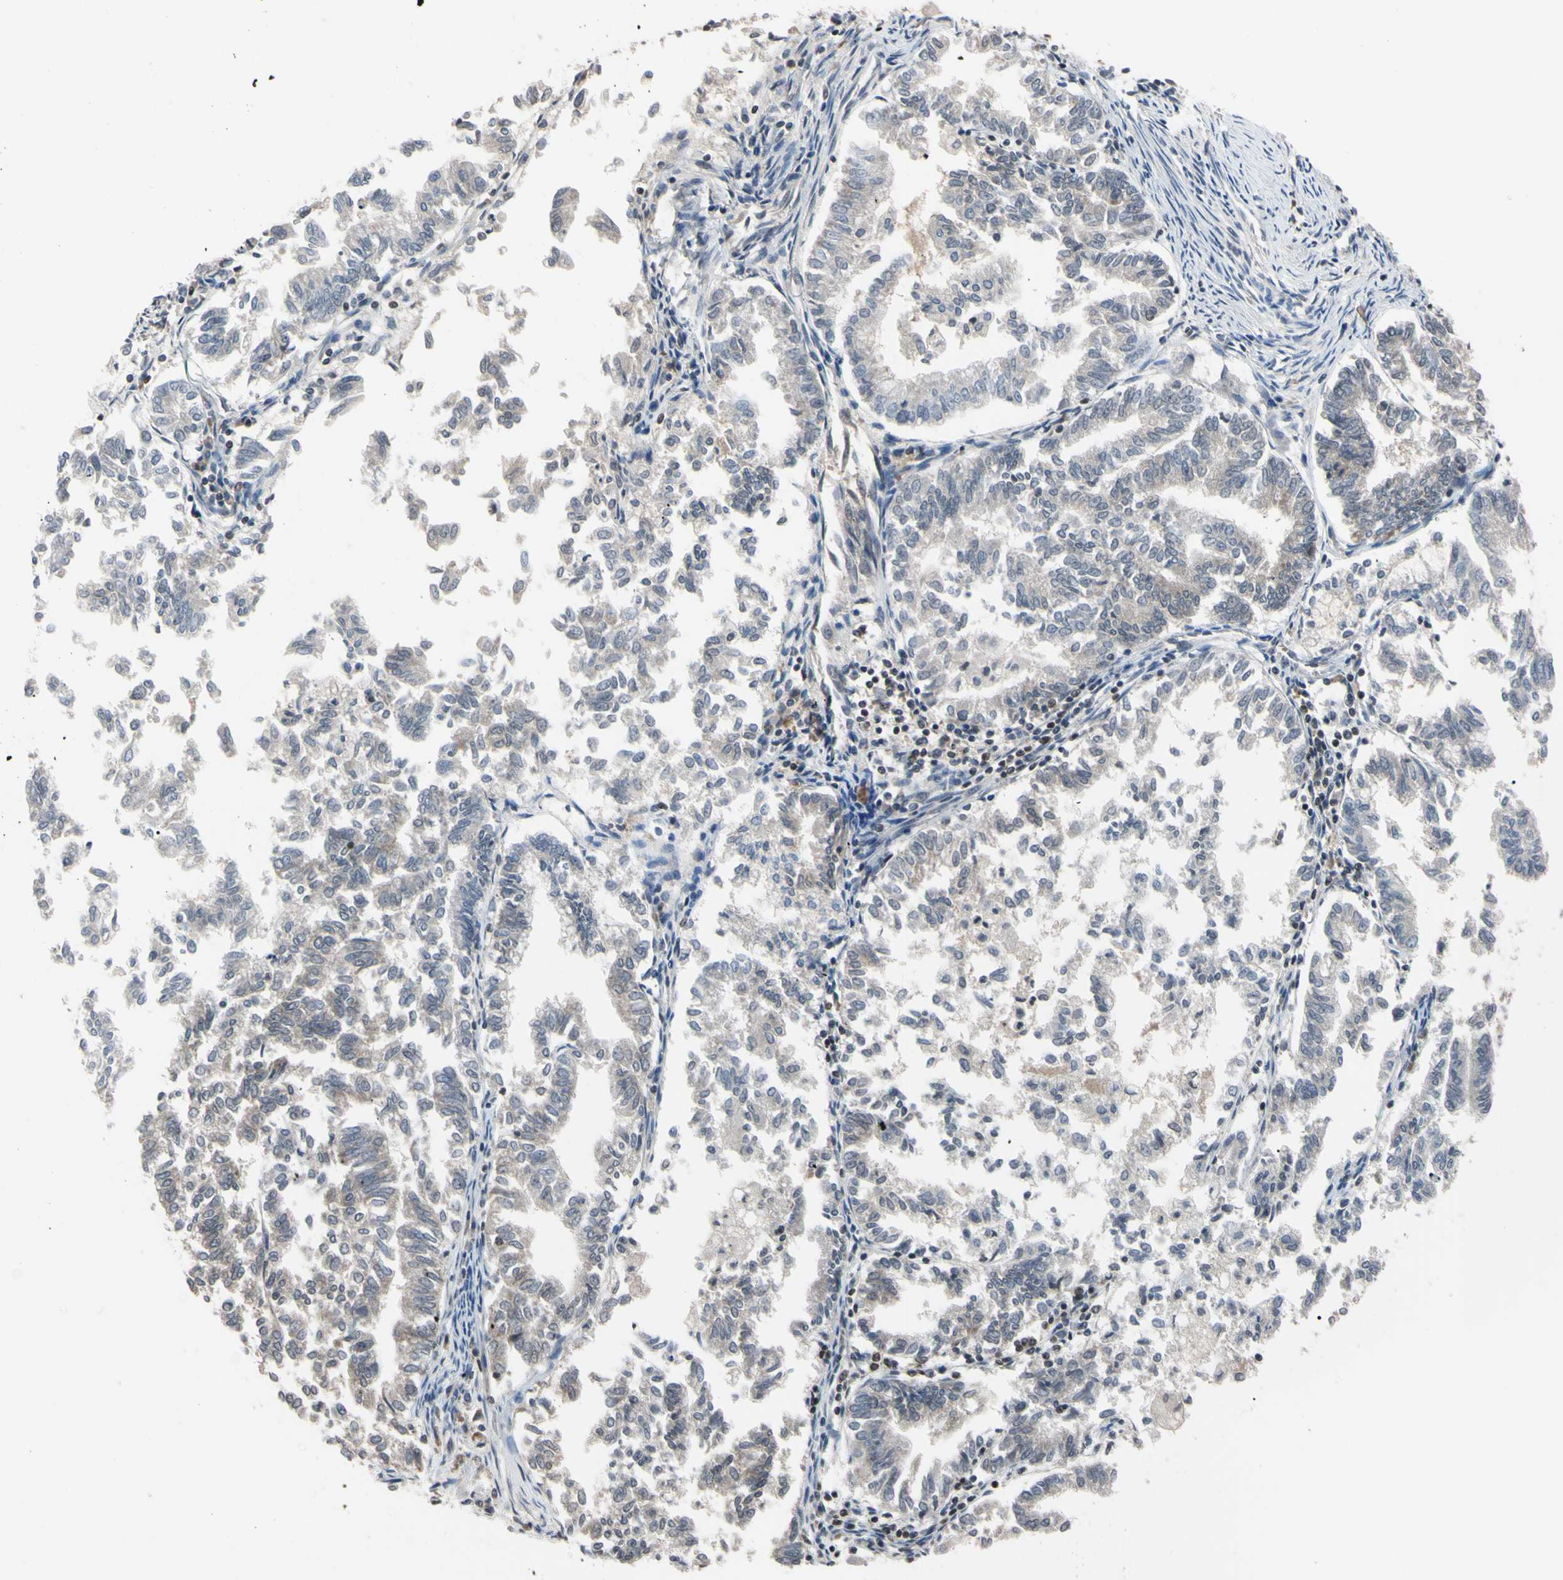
{"staining": {"intensity": "negative", "quantity": "none", "location": "none"}, "tissue": "endometrial cancer", "cell_type": "Tumor cells", "image_type": "cancer", "snomed": [{"axis": "morphology", "description": "Necrosis, NOS"}, {"axis": "morphology", "description": "Adenocarcinoma, NOS"}, {"axis": "topography", "description": "Endometrium"}], "caption": "Histopathology image shows no significant protein expression in tumor cells of endometrial adenocarcinoma.", "gene": "UBE2I", "patient": {"sex": "female", "age": 79}}